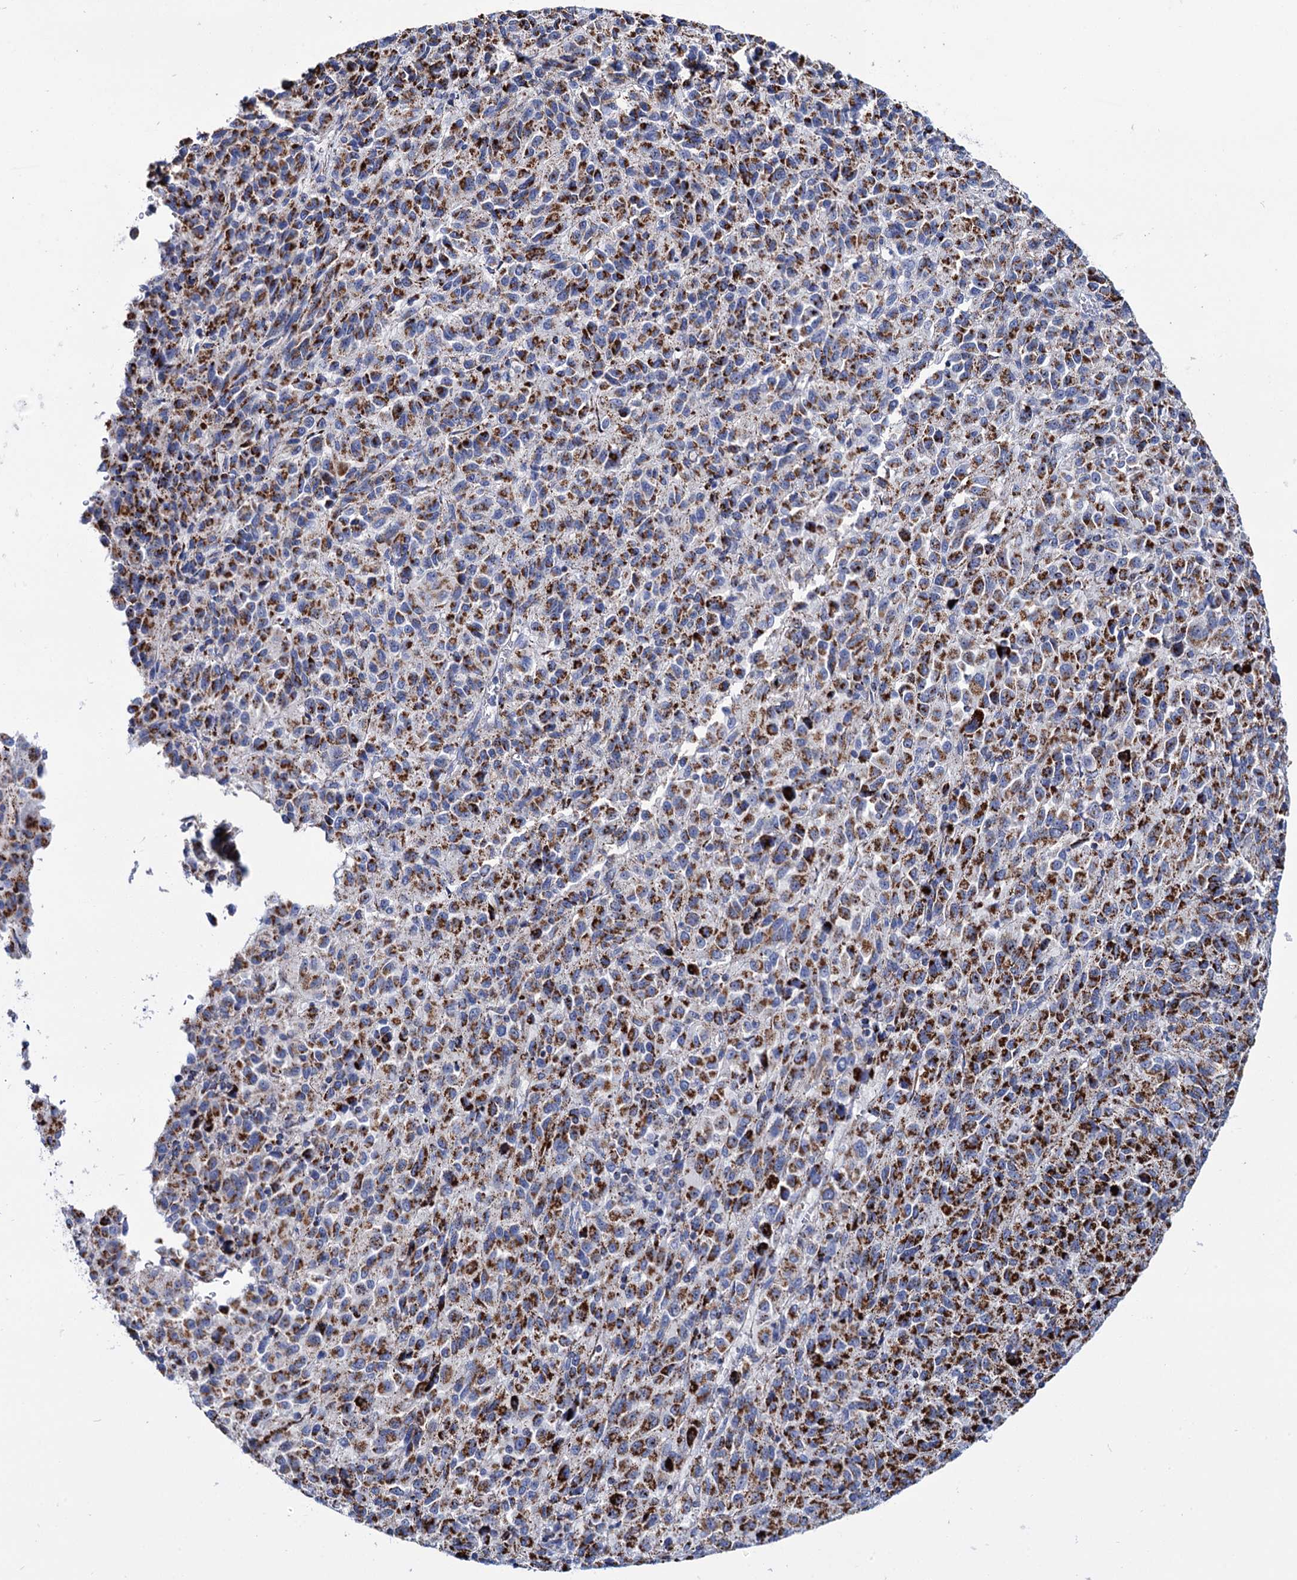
{"staining": {"intensity": "strong", "quantity": ">75%", "location": "cytoplasmic/membranous"}, "tissue": "melanoma", "cell_type": "Tumor cells", "image_type": "cancer", "snomed": [{"axis": "morphology", "description": "Malignant melanoma, Metastatic site"}, {"axis": "topography", "description": "Lung"}], "caption": "Tumor cells exhibit high levels of strong cytoplasmic/membranous positivity in approximately >75% of cells in human malignant melanoma (metastatic site). The staining is performed using DAB (3,3'-diaminobenzidine) brown chromogen to label protein expression. The nuclei are counter-stained blue using hematoxylin.", "gene": "UBASH3B", "patient": {"sex": "male", "age": 64}}